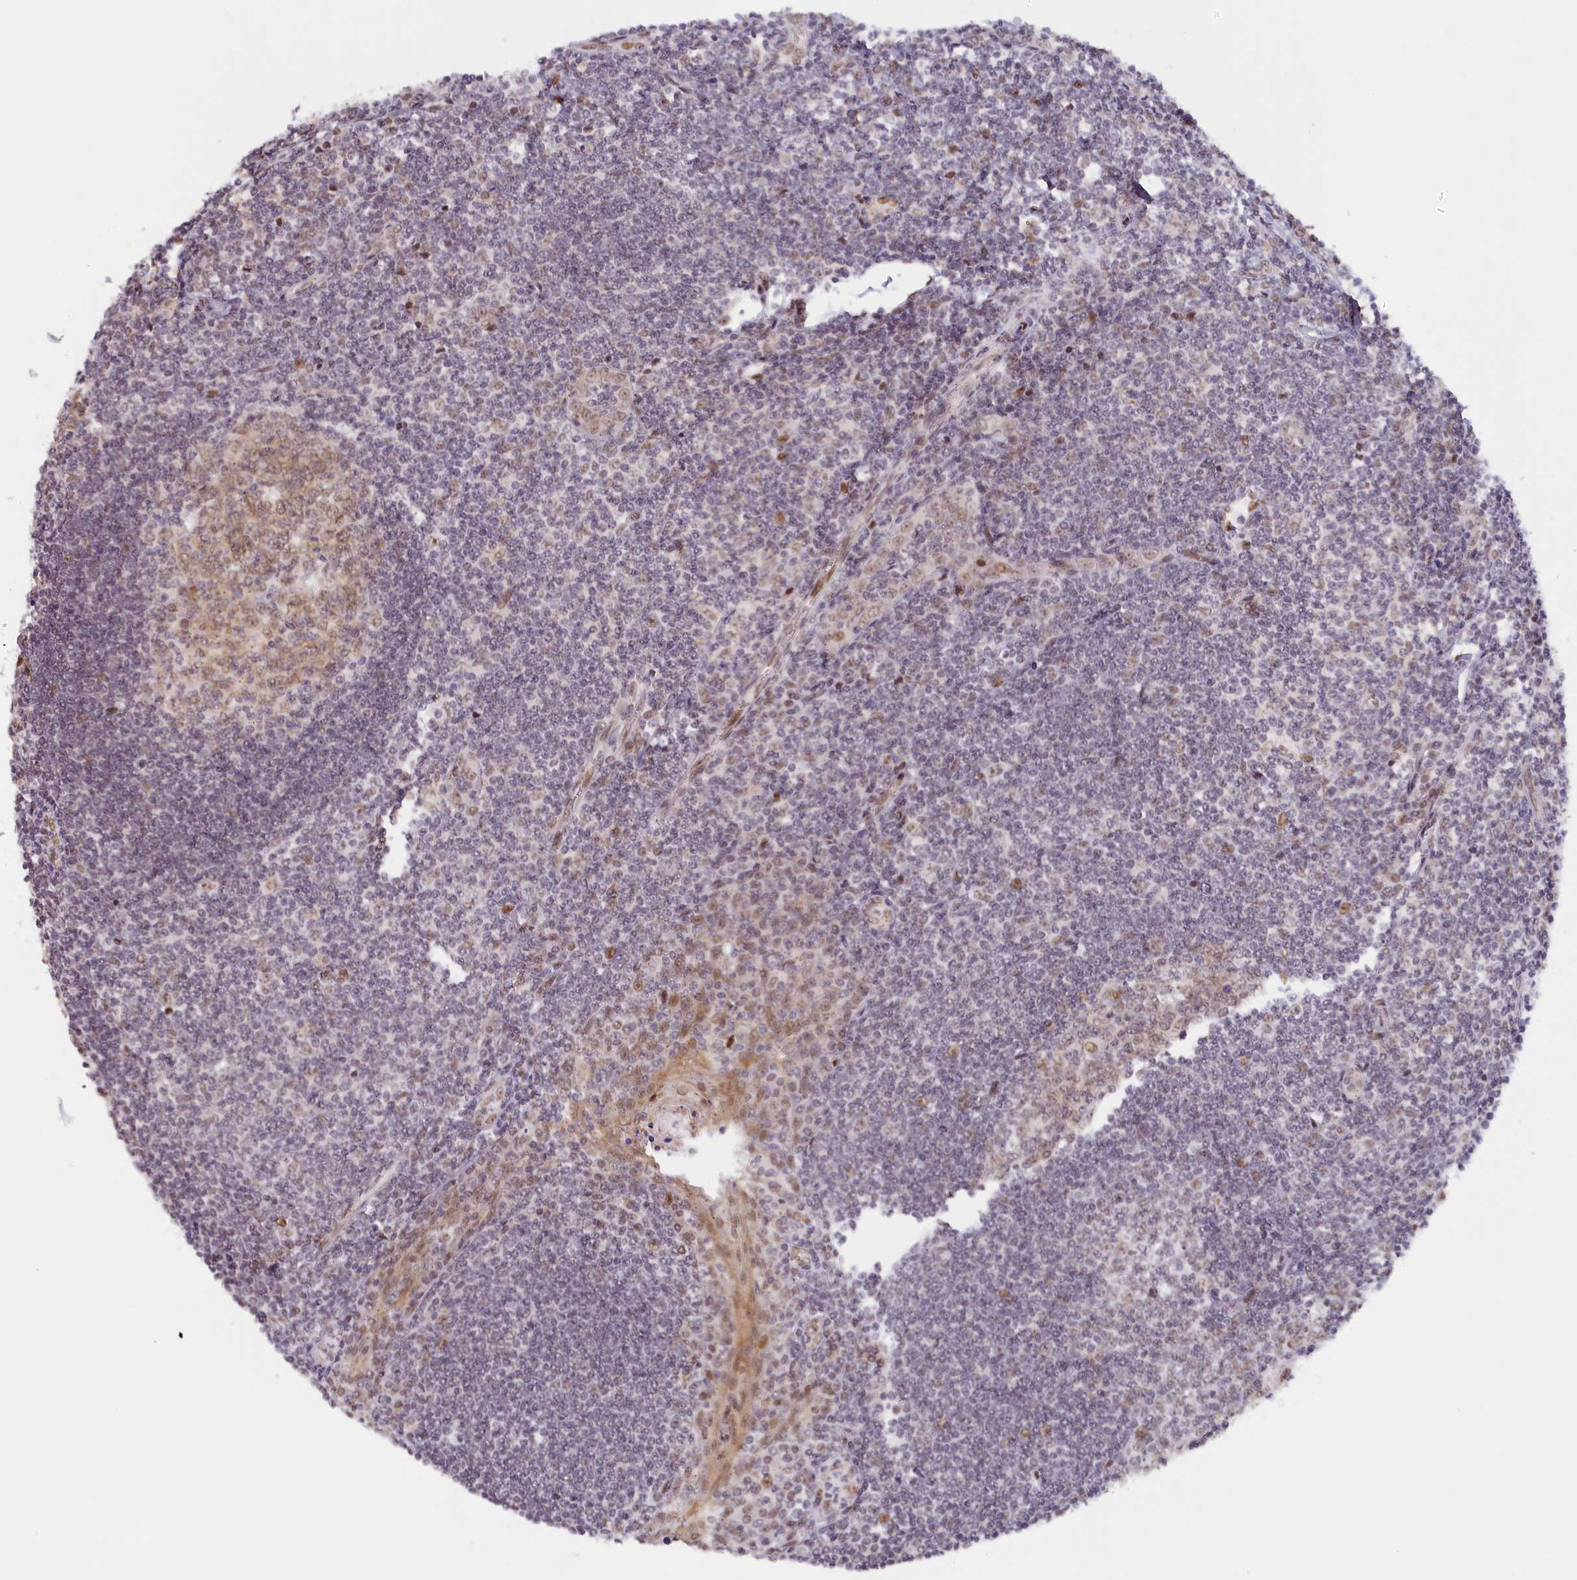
{"staining": {"intensity": "weak", "quantity": ">75%", "location": "nuclear"}, "tissue": "tonsil", "cell_type": "Germinal center cells", "image_type": "normal", "snomed": [{"axis": "morphology", "description": "Normal tissue, NOS"}, {"axis": "topography", "description": "Tonsil"}], "caption": "This is a histology image of IHC staining of benign tonsil, which shows weak positivity in the nuclear of germinal center cells.", "gene": "SEC31B", "patient": {"sex": "male", "age": 27}}